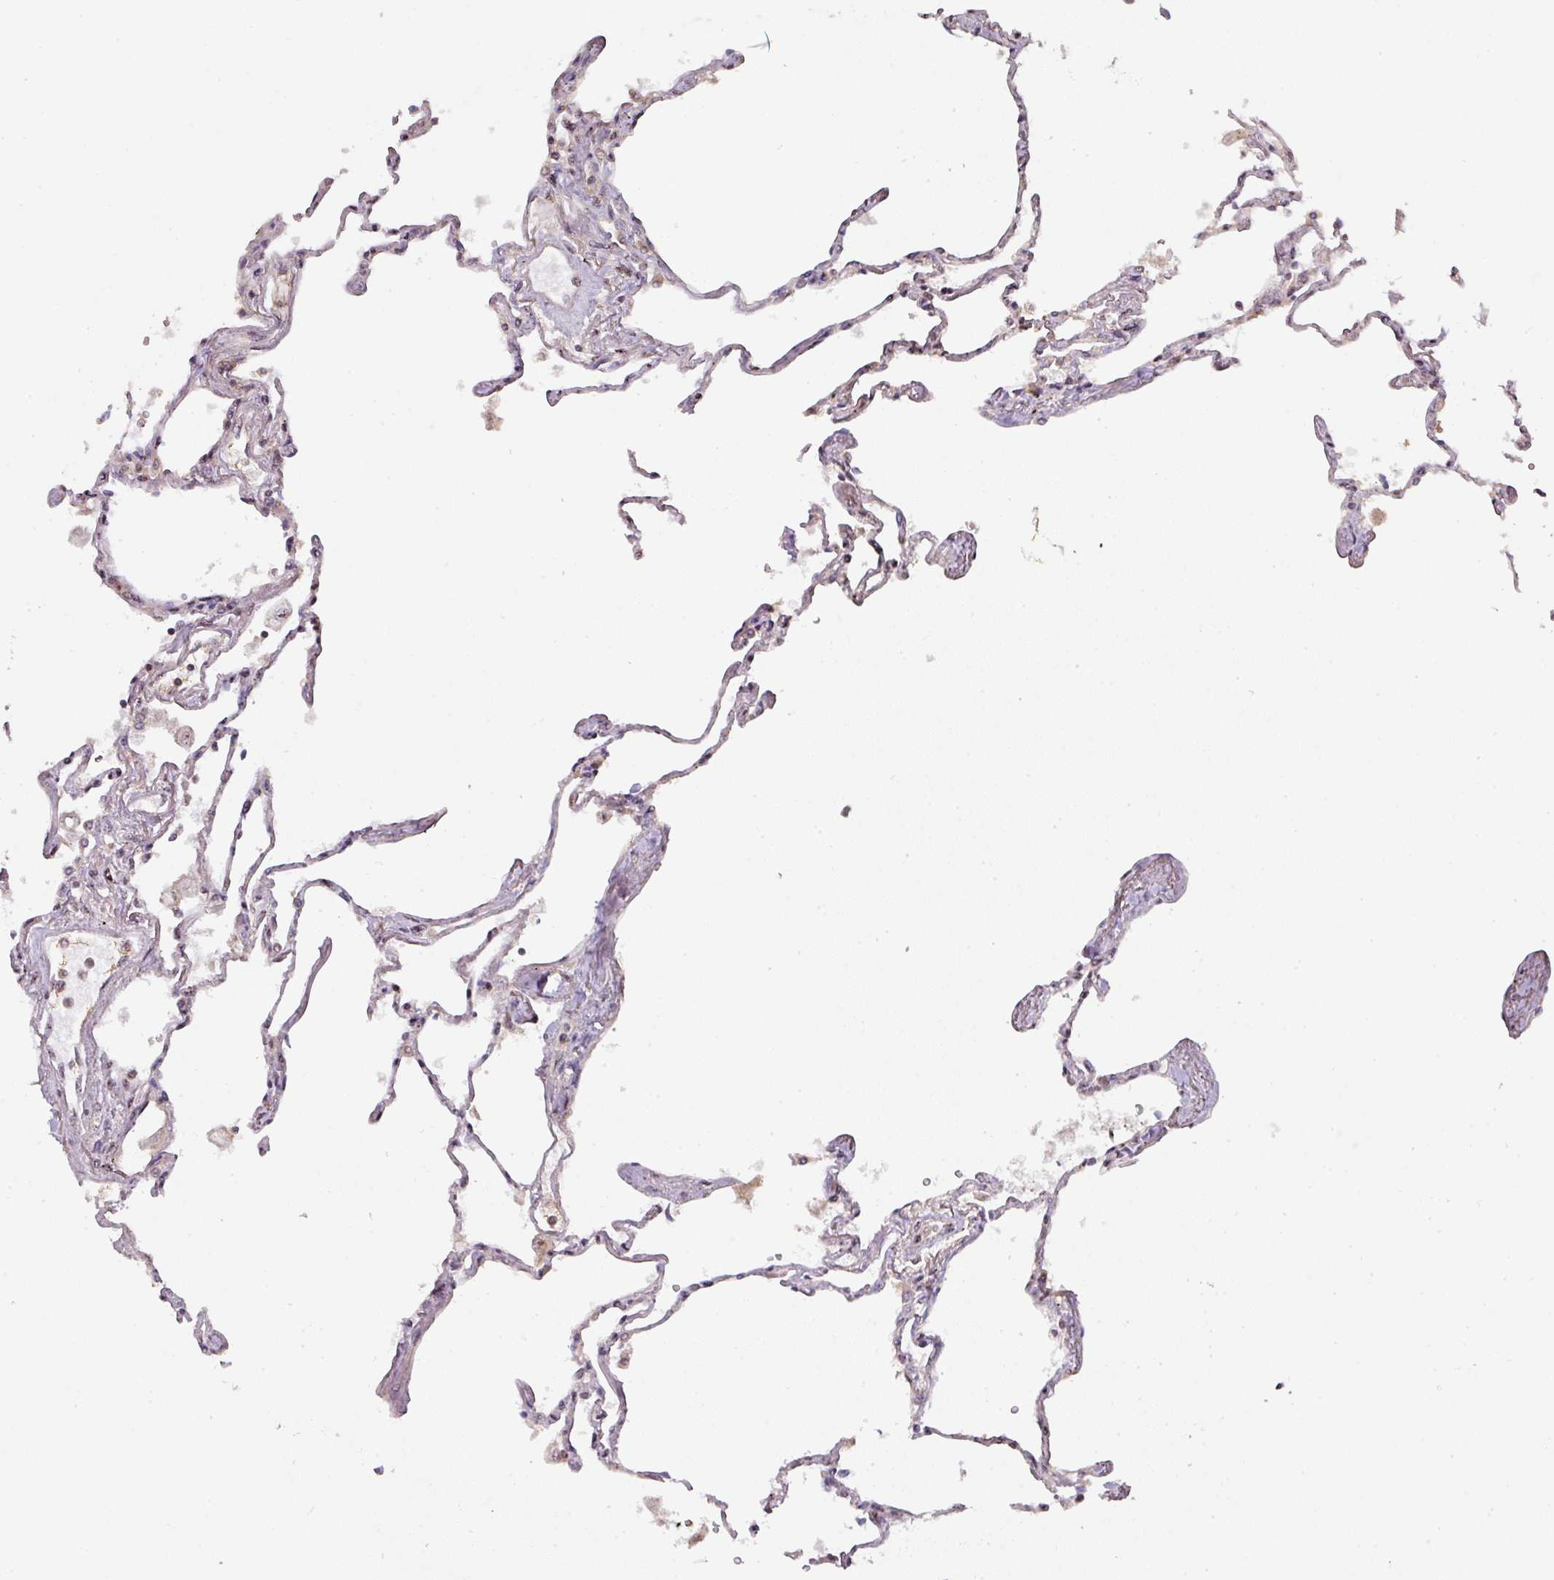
{"staining": {"intensity": "negative", "quantity": "none", "location": "none"}, "tissue": "lung", "cell_type": "Alveolar cells", "image_type": "normal", "snomed": [{"axis": "morphology", "description": "Normal tissue, NOS"}, {"axis": "topography", "description": "Lung"}], "caption": "High power microscopy micrograph of an IHC photomicrograph of benign lung, revealing no significant positivity in alveolar cells. Brightfield microscopy of immunohistochemistry (IHC) stained with DAB (3,3'-diaminobenzidine) (brown) and hematoxylin (blue), captured at high magnification.", "gene": "RANBP9", "patient": {"sex": "female", "age": 67}}